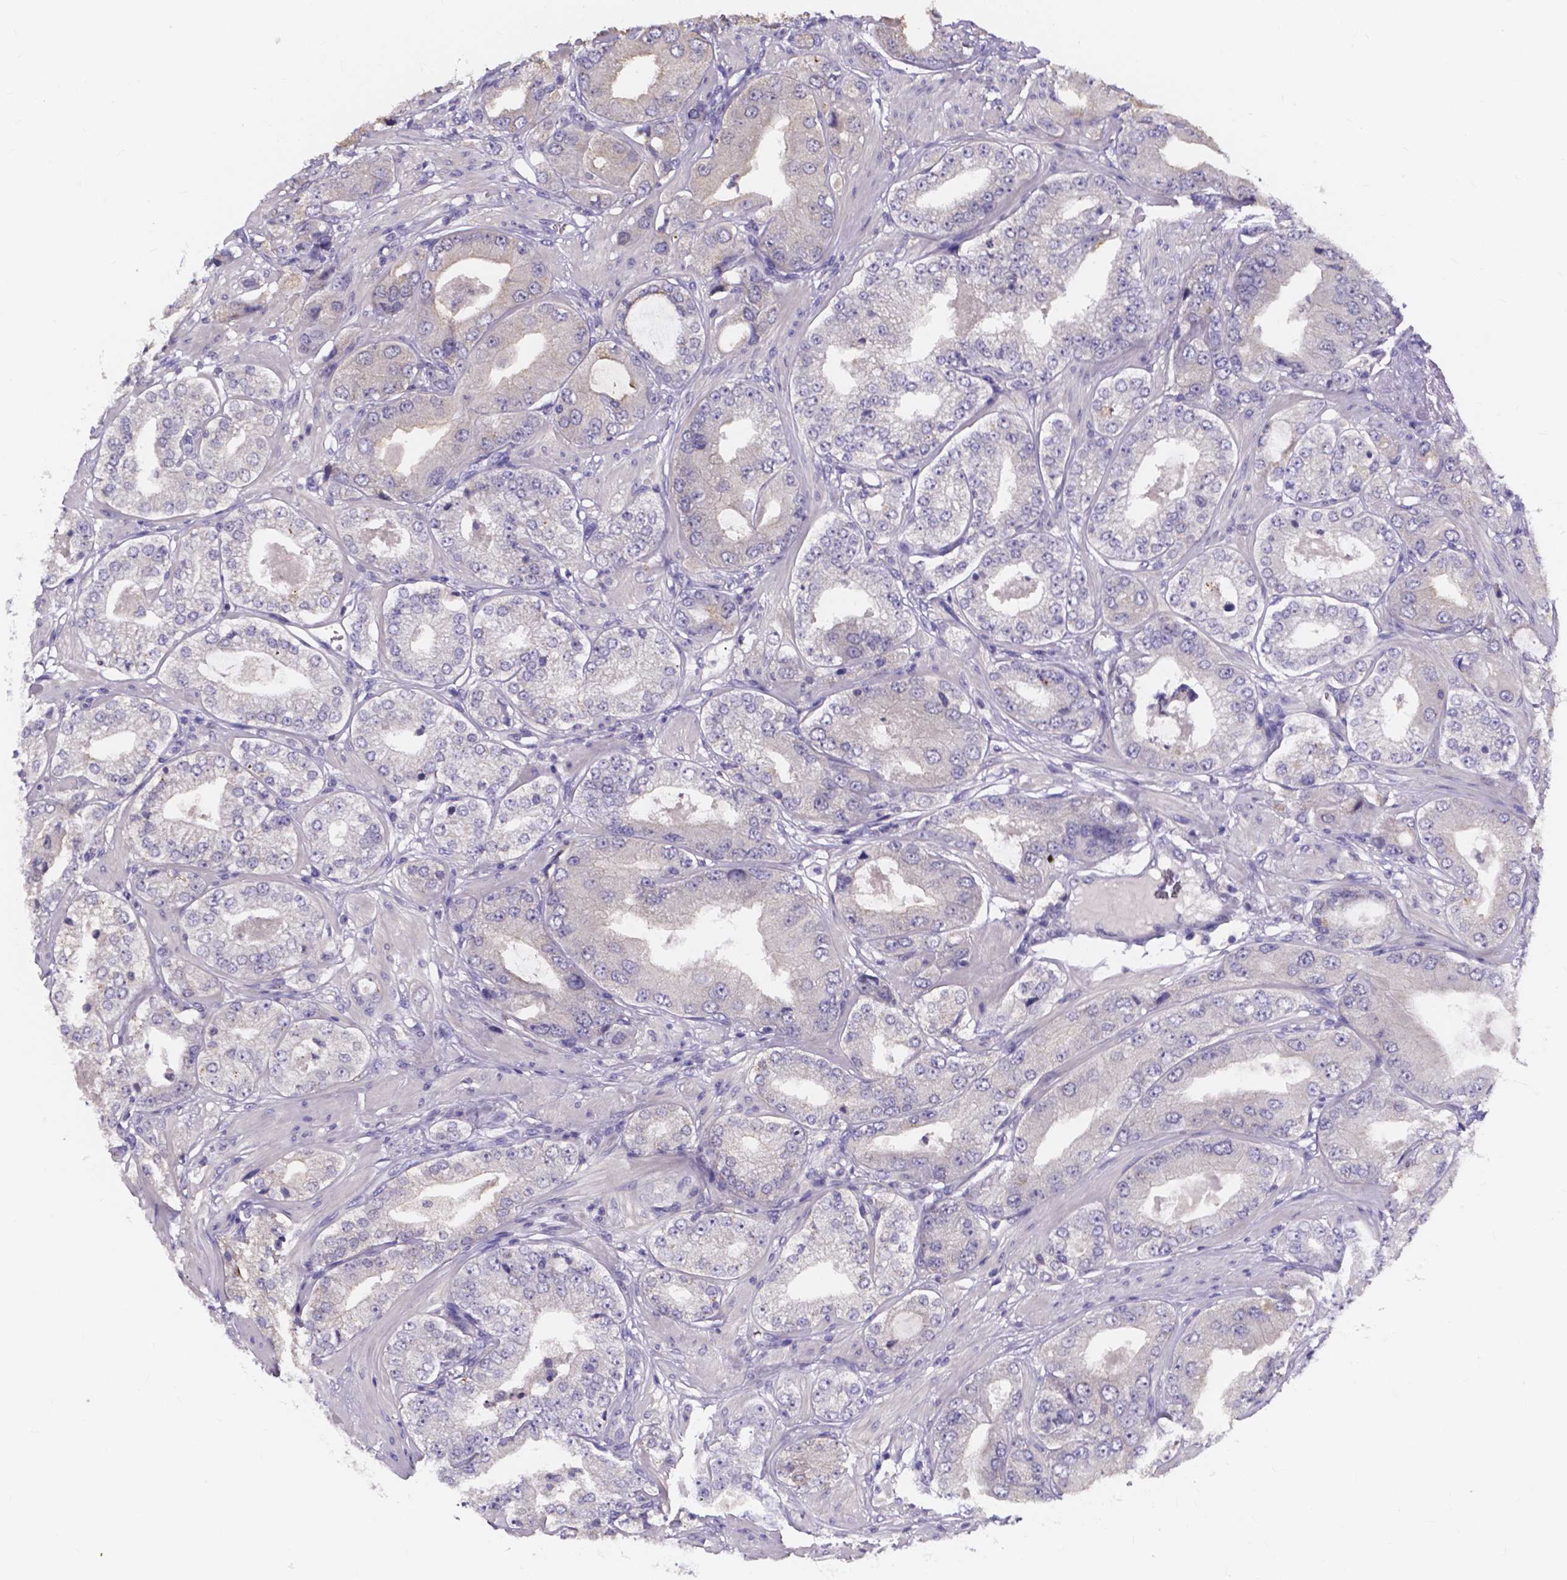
{"staining": {"intensity": "negative", "quantity": "none", "location": "none"}, "tissue": "prostate cancer", "cell_type": "Tumor cells", "image_type": "cancer", "snomed": [{"axis": "morphology", "description": "Adenocarcinoma, Low grade"}, {"axis": "topography", "description": "Prostate"}], "caption": "A histopathology image of low-grade adenocarcinoma (prostate) stained for a protein reveals no brown staining in tumor cells.", "gene": "SPOCD1", "patient": {"sex": "male", "age": 60}}